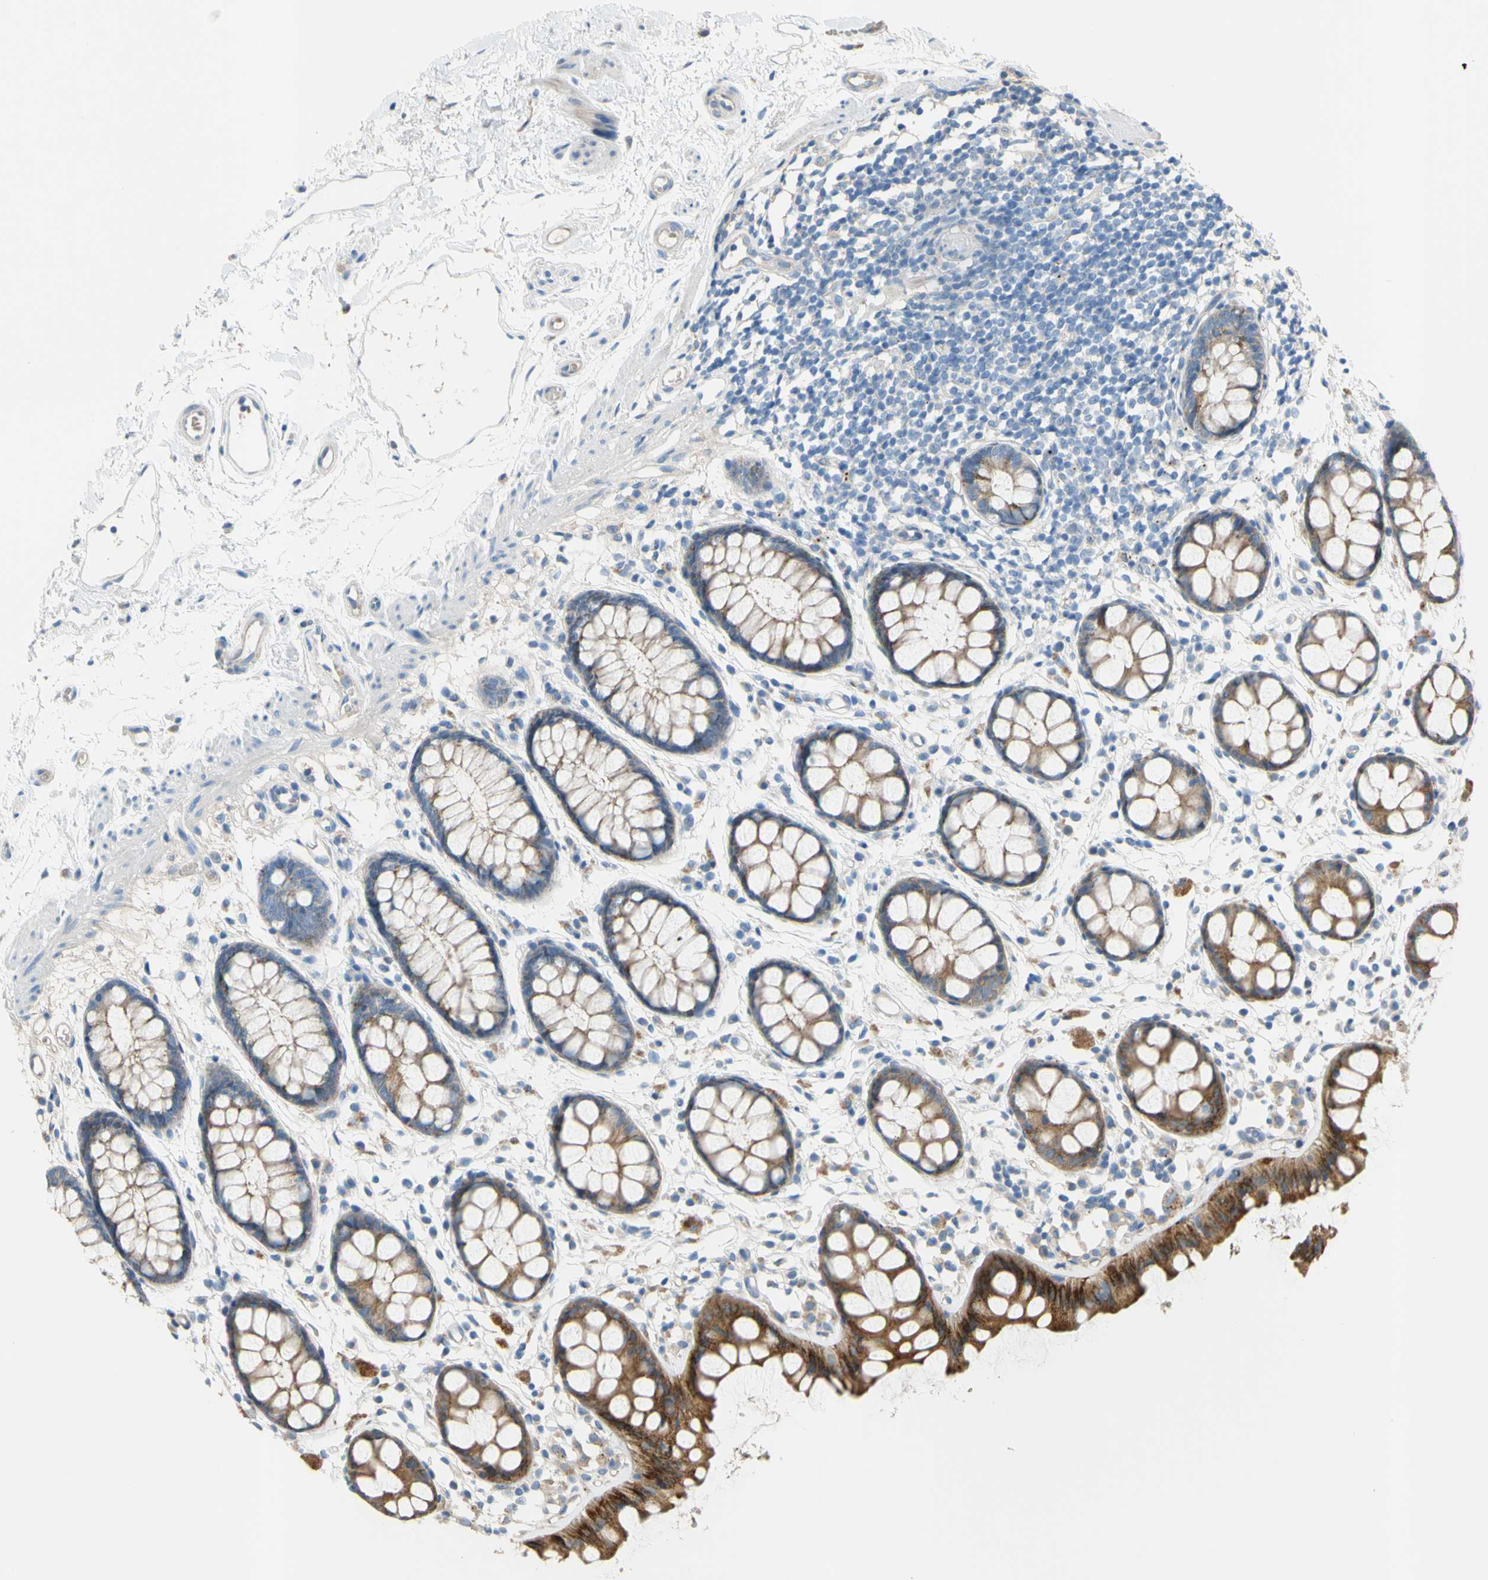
{"staining": {"intensity": "strong", "quantity": ">75%", "location": "cytoplasmic/membranous"}, "tissue": "rectum", "cell_type": "Glandular cells", "image_type": "normal", "snomed": [{"axis": "morphology", "description": "Normal tissue, NOS"}, {"axis": "topography", "description": "Rectum"}], "caption": "Human rectum stained for a protein (brown) reveals strong cytoplasmic/membranous positive positivity in approximately >75% of glandular cells.", "gene": "TMEM59L", "patient": {"sex": "female", "age": 66}}